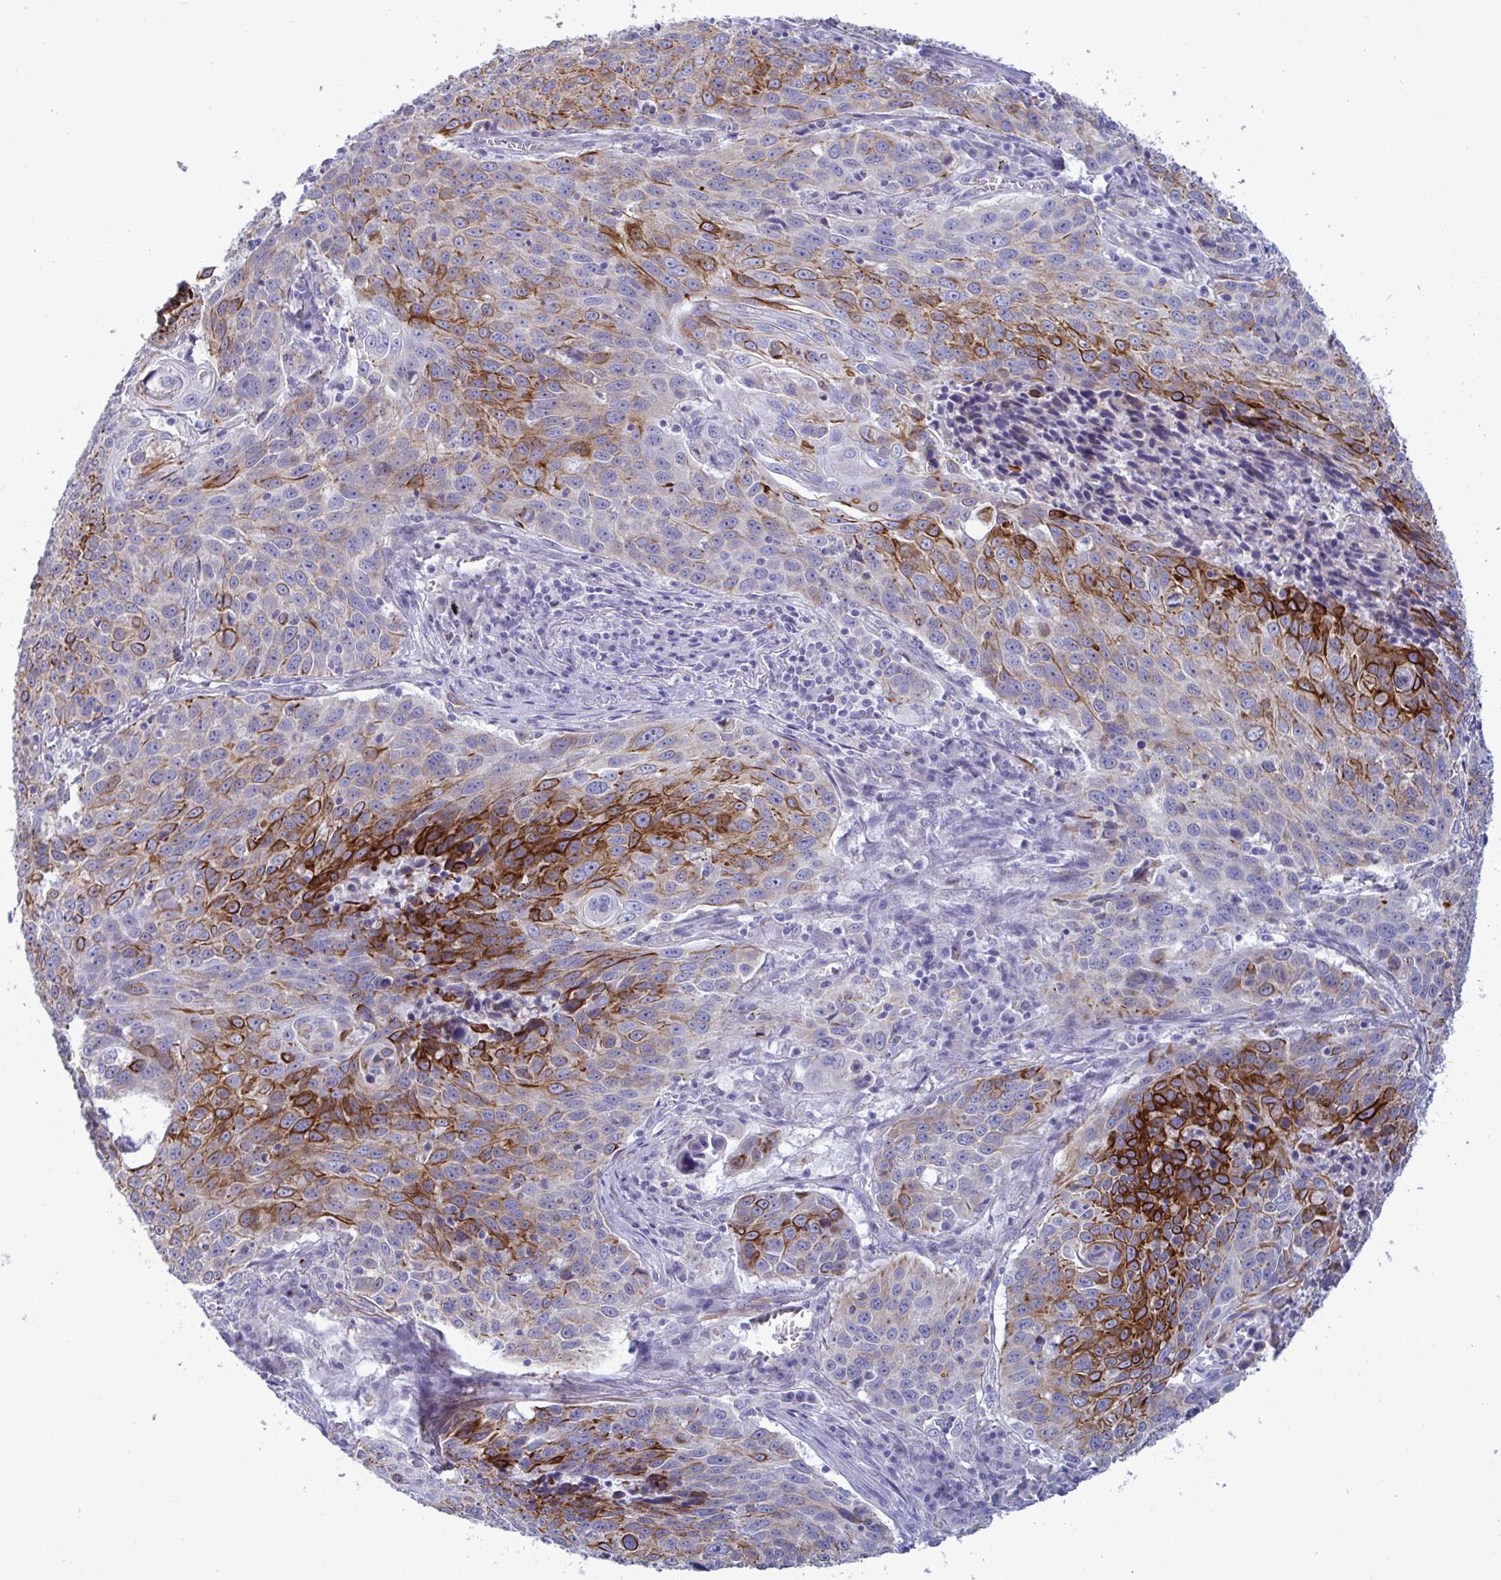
{"staining": {"intensity": "strong", "quantity": "25%-75%", "location": "cytoplasmic/membranous"}, "tissue": "lung cancer", "cell_type": "Tumor cells", "image_type": "cancer", "snomed": [{"axis": "morphology", "description": "Squamous cell carcinoma, NOS"}, {"axis": "topography", "description": "Lung"}], "caption": "Human squamous cell carcinoma (lung) stained with a protein marker shows strong staining in tumor cells.", "gene": "TAS2R38", "patient": {"sex": "male", "age": 78}}